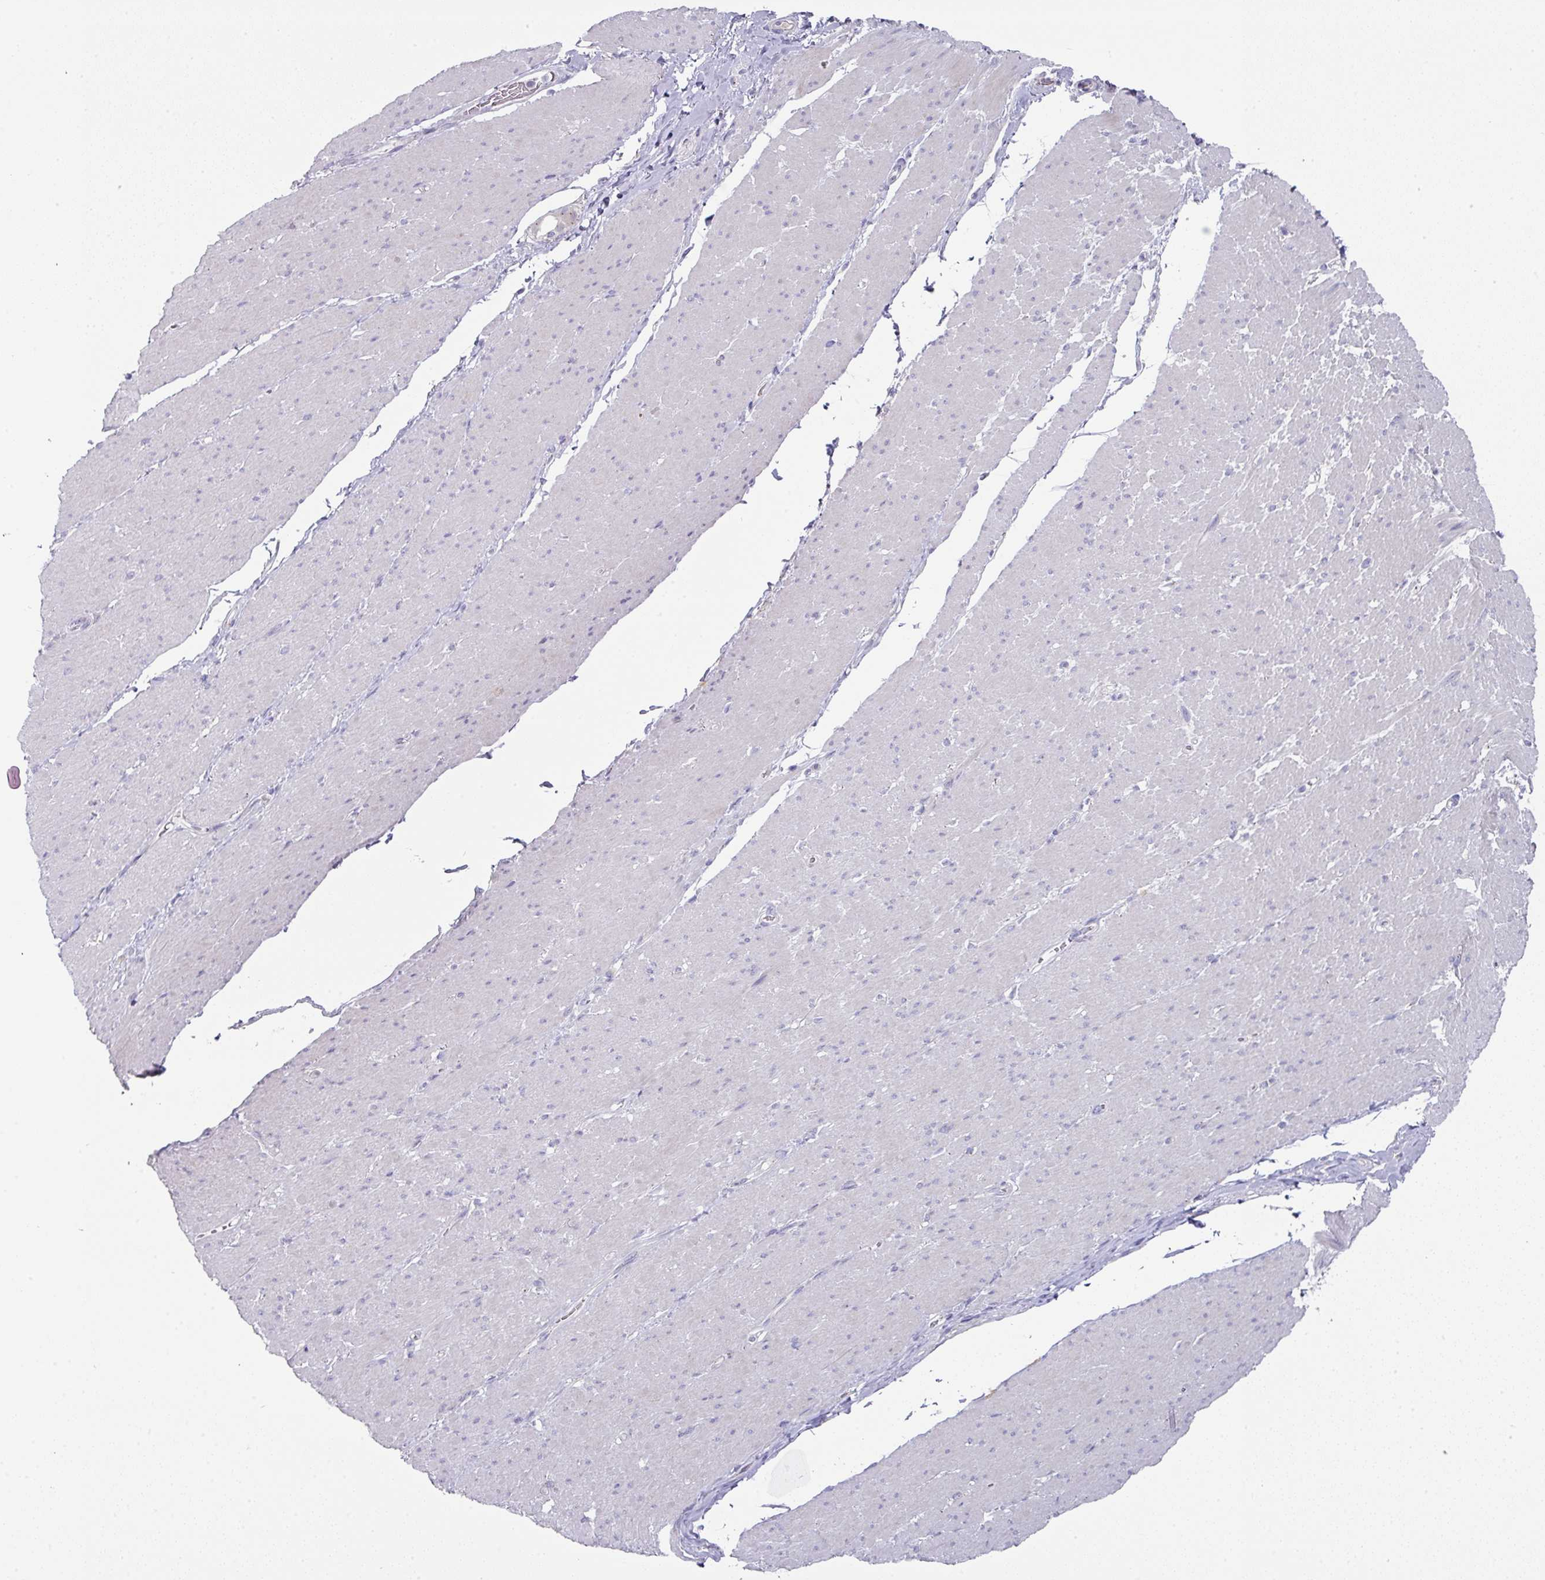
{"staining": {"intensity": "weak", "quantity": "<25%", "location": "cytoplasmic/membranous"}, "tissue": "smooth muscle", "cell_type": "Smooth muscle cells", "image_type": "normal", "snomed": [{"axis": "morphology", "description": "Normal tissue, NOS"}, {"axis": "topography", "description": "Smooth muscle"}, {"axis": "topography", "description": "Rectum"}], "caption": "The photomicrograph exhibits no significant expression in smooth muscle cells of smooth muscle. (DAB IHC, high magnification).", "gene": "IL4R", "patient": {"sex": "male", "age": 53}}